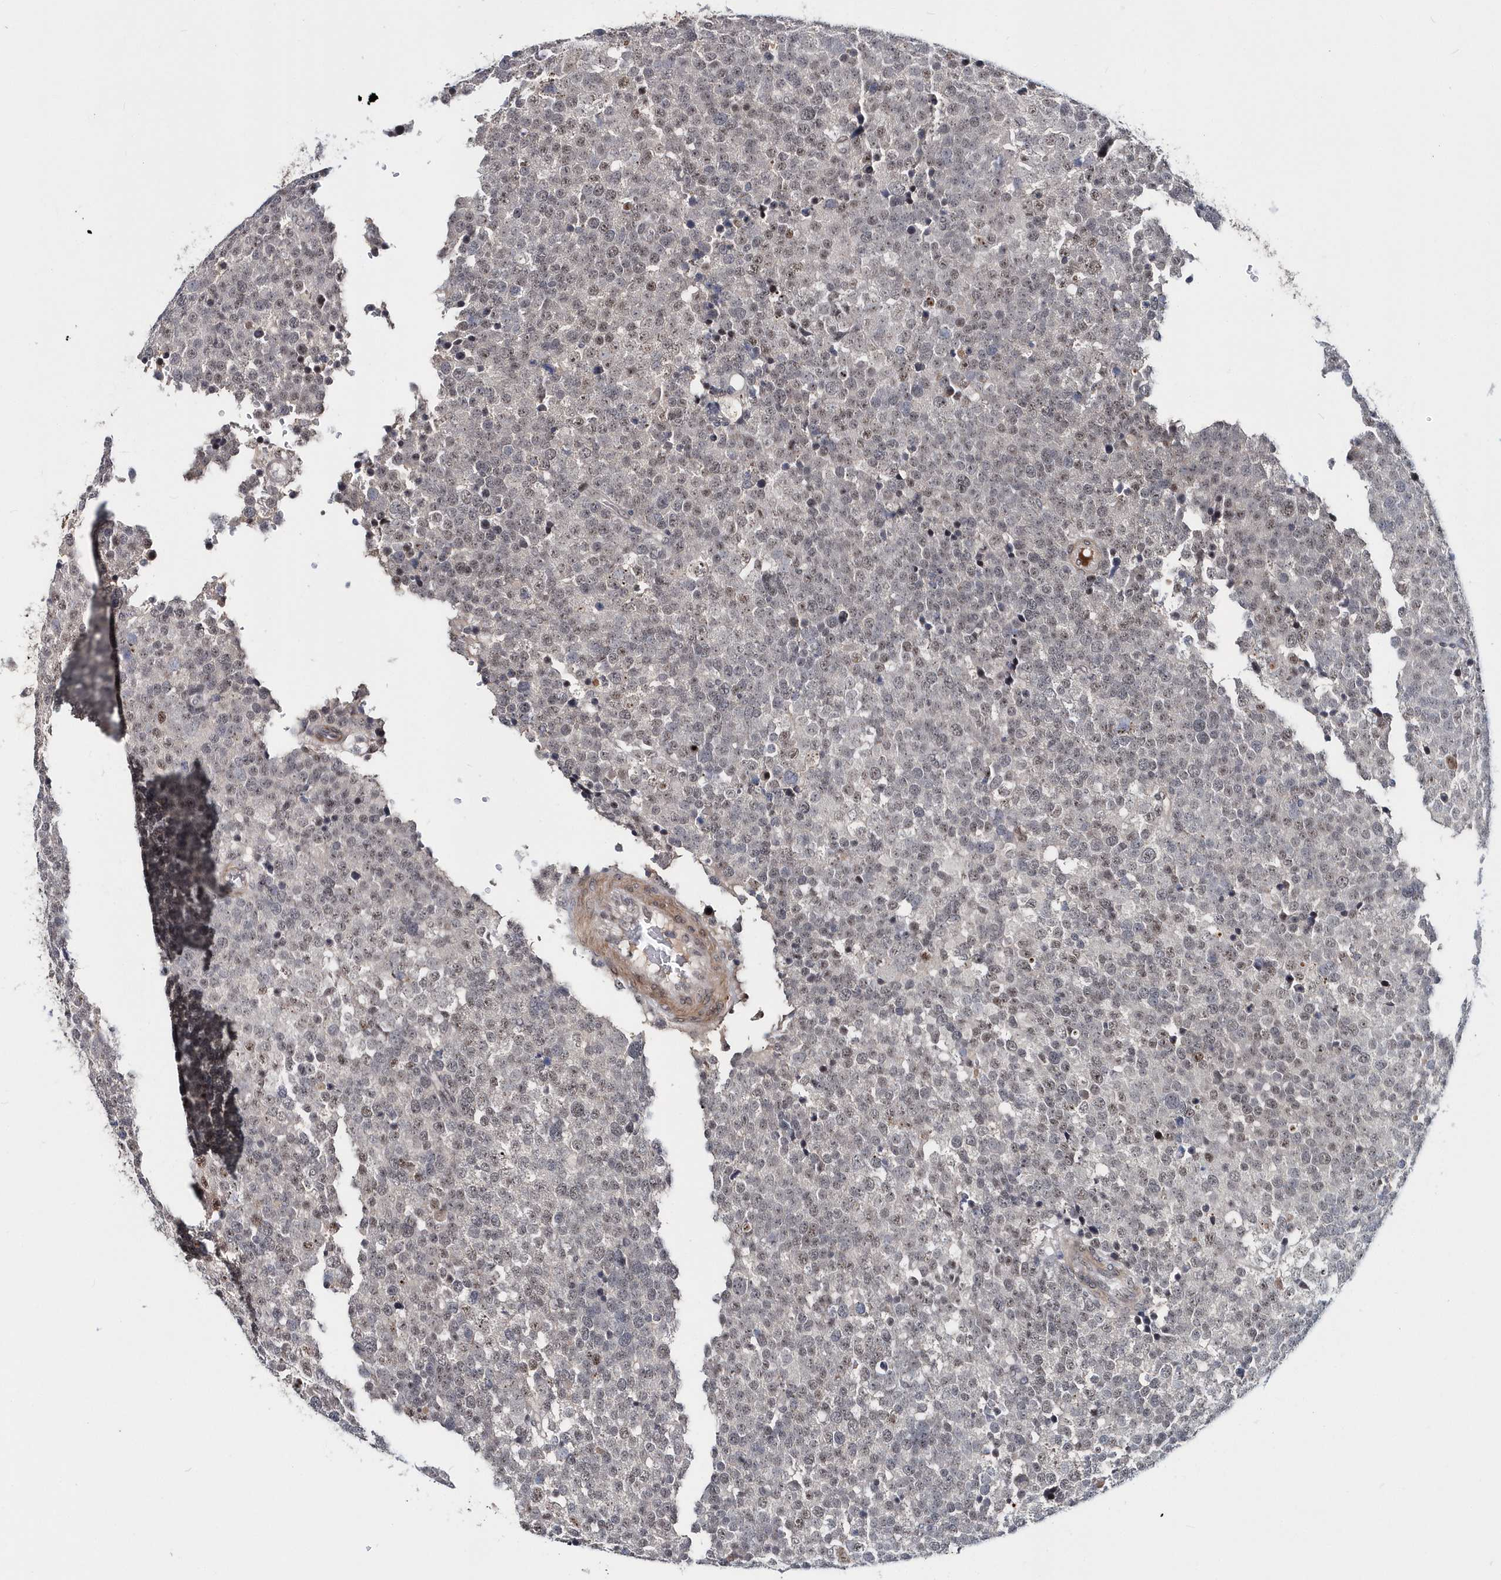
{"staining": {"intensity": "weak", "quantity": "<25%", "location": "nuclear"}, "tissue": "testis cancer", "cell_type": "Tumor cells", "image_type": "cancer", "snomed": [{"axis": "morphology", "description": "Seminoma, NOS"}, {"axis": "topography", "description": "Testis"}], "caption": "This is an immunohistochemistry histopathology image of testis seminoma. There is no expression in tumor cells.", "gene": "ASCL4", "patient": {"sex": "male", "age": 71}}